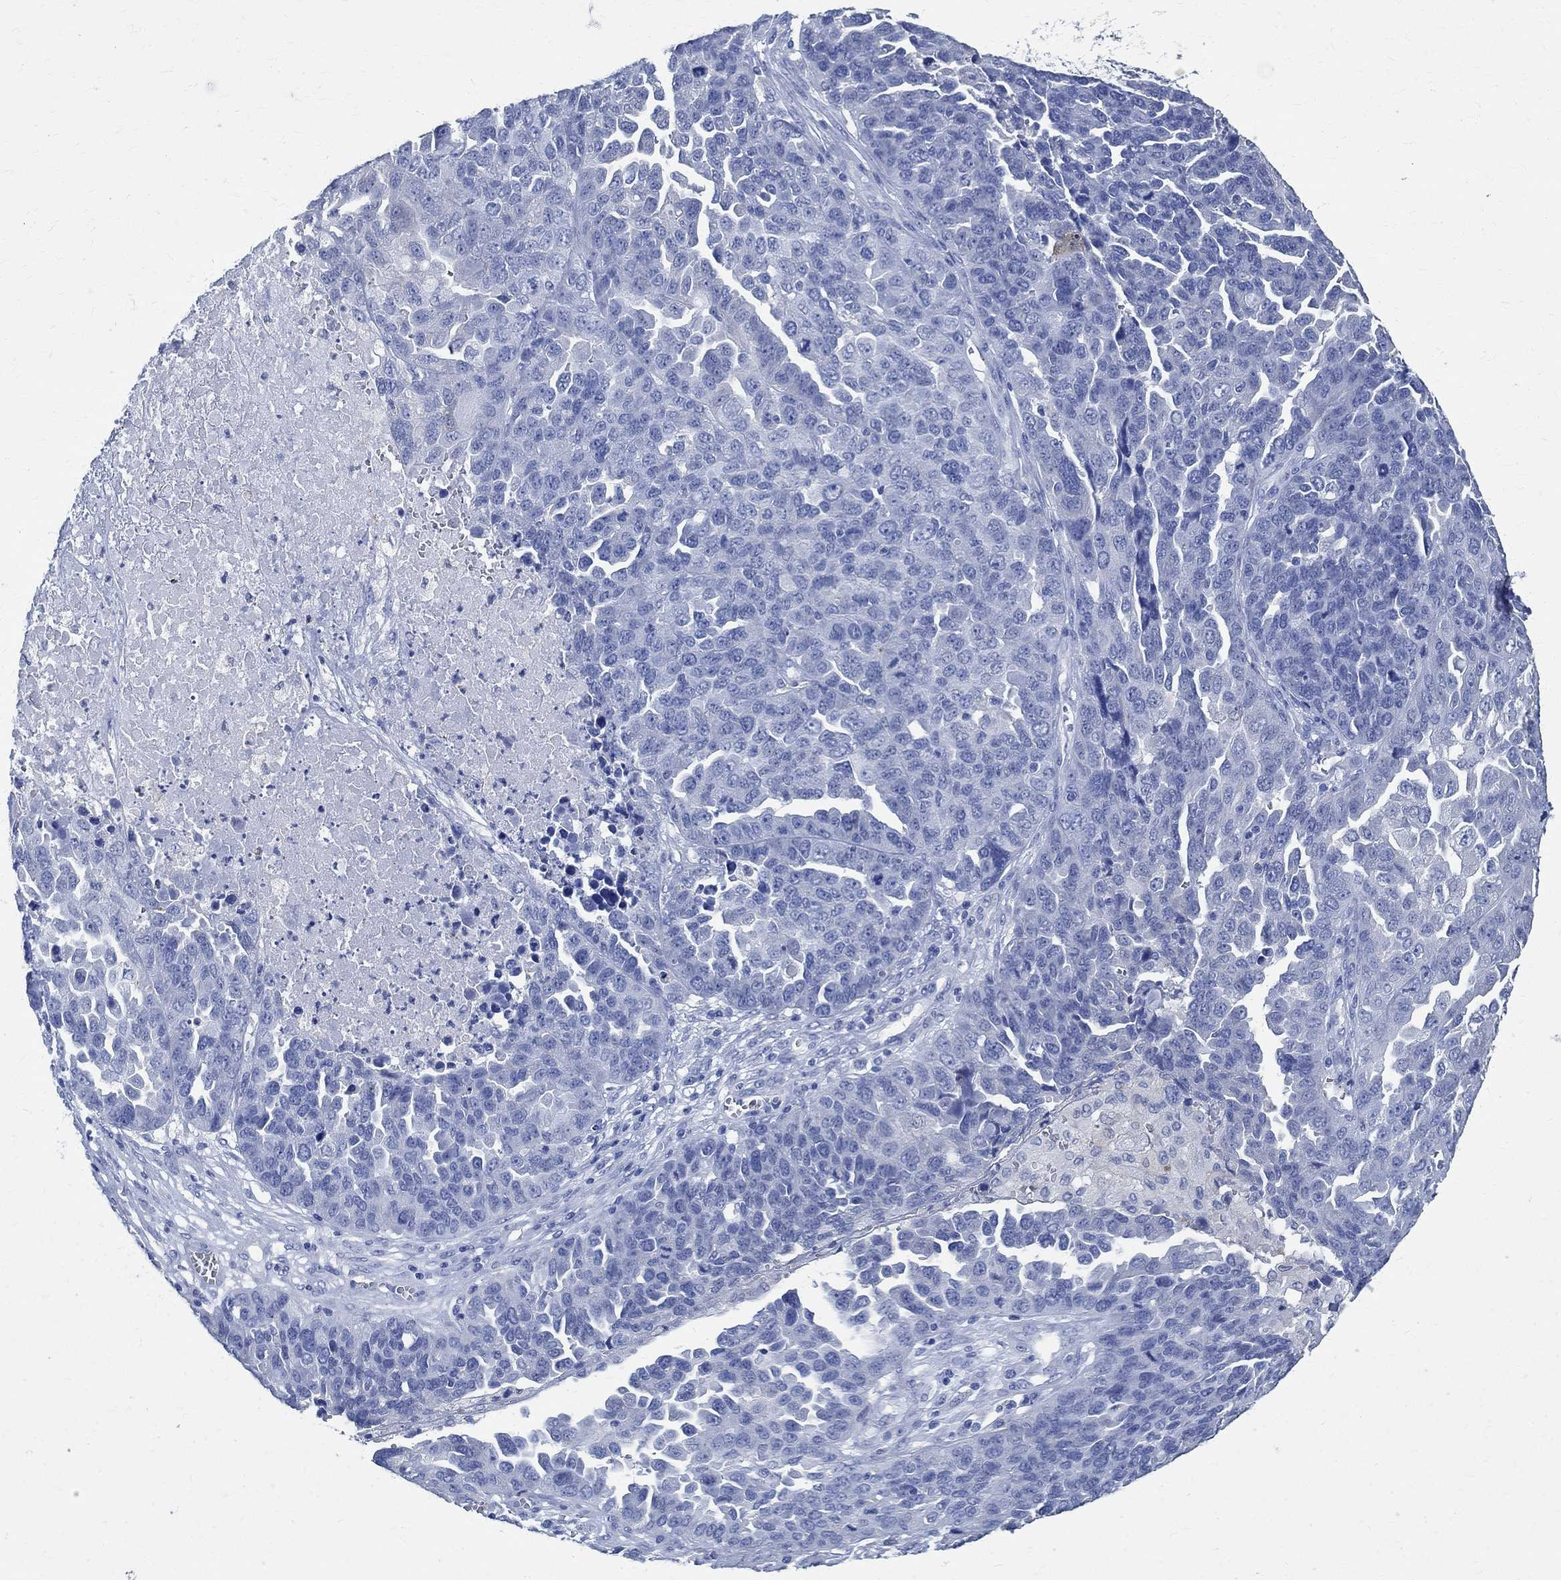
{"staining": {"intensity": "negative", "quantity": "none", "location": "none"}, "tissue": "ovarian cancer", "cell_type": "Tumor cells", "image_type": "cancer", "snomed": [{"axis": "morphology", "description": "Cystadenocarcinoma, serous, NOS"}, {"axis": "topography", "description": "Ovary"}], "caption": "A high-resolution image shows immunohistochemistry (IHC) staining of ovarian cancer (serous cystadenocarcinoma), which exhibits no significant positivity in tumor cells. (IHC, brightfield microscopy, high magnification).", "gene": "TMEM221", "patient": {"sex": "female", "age": 87}}